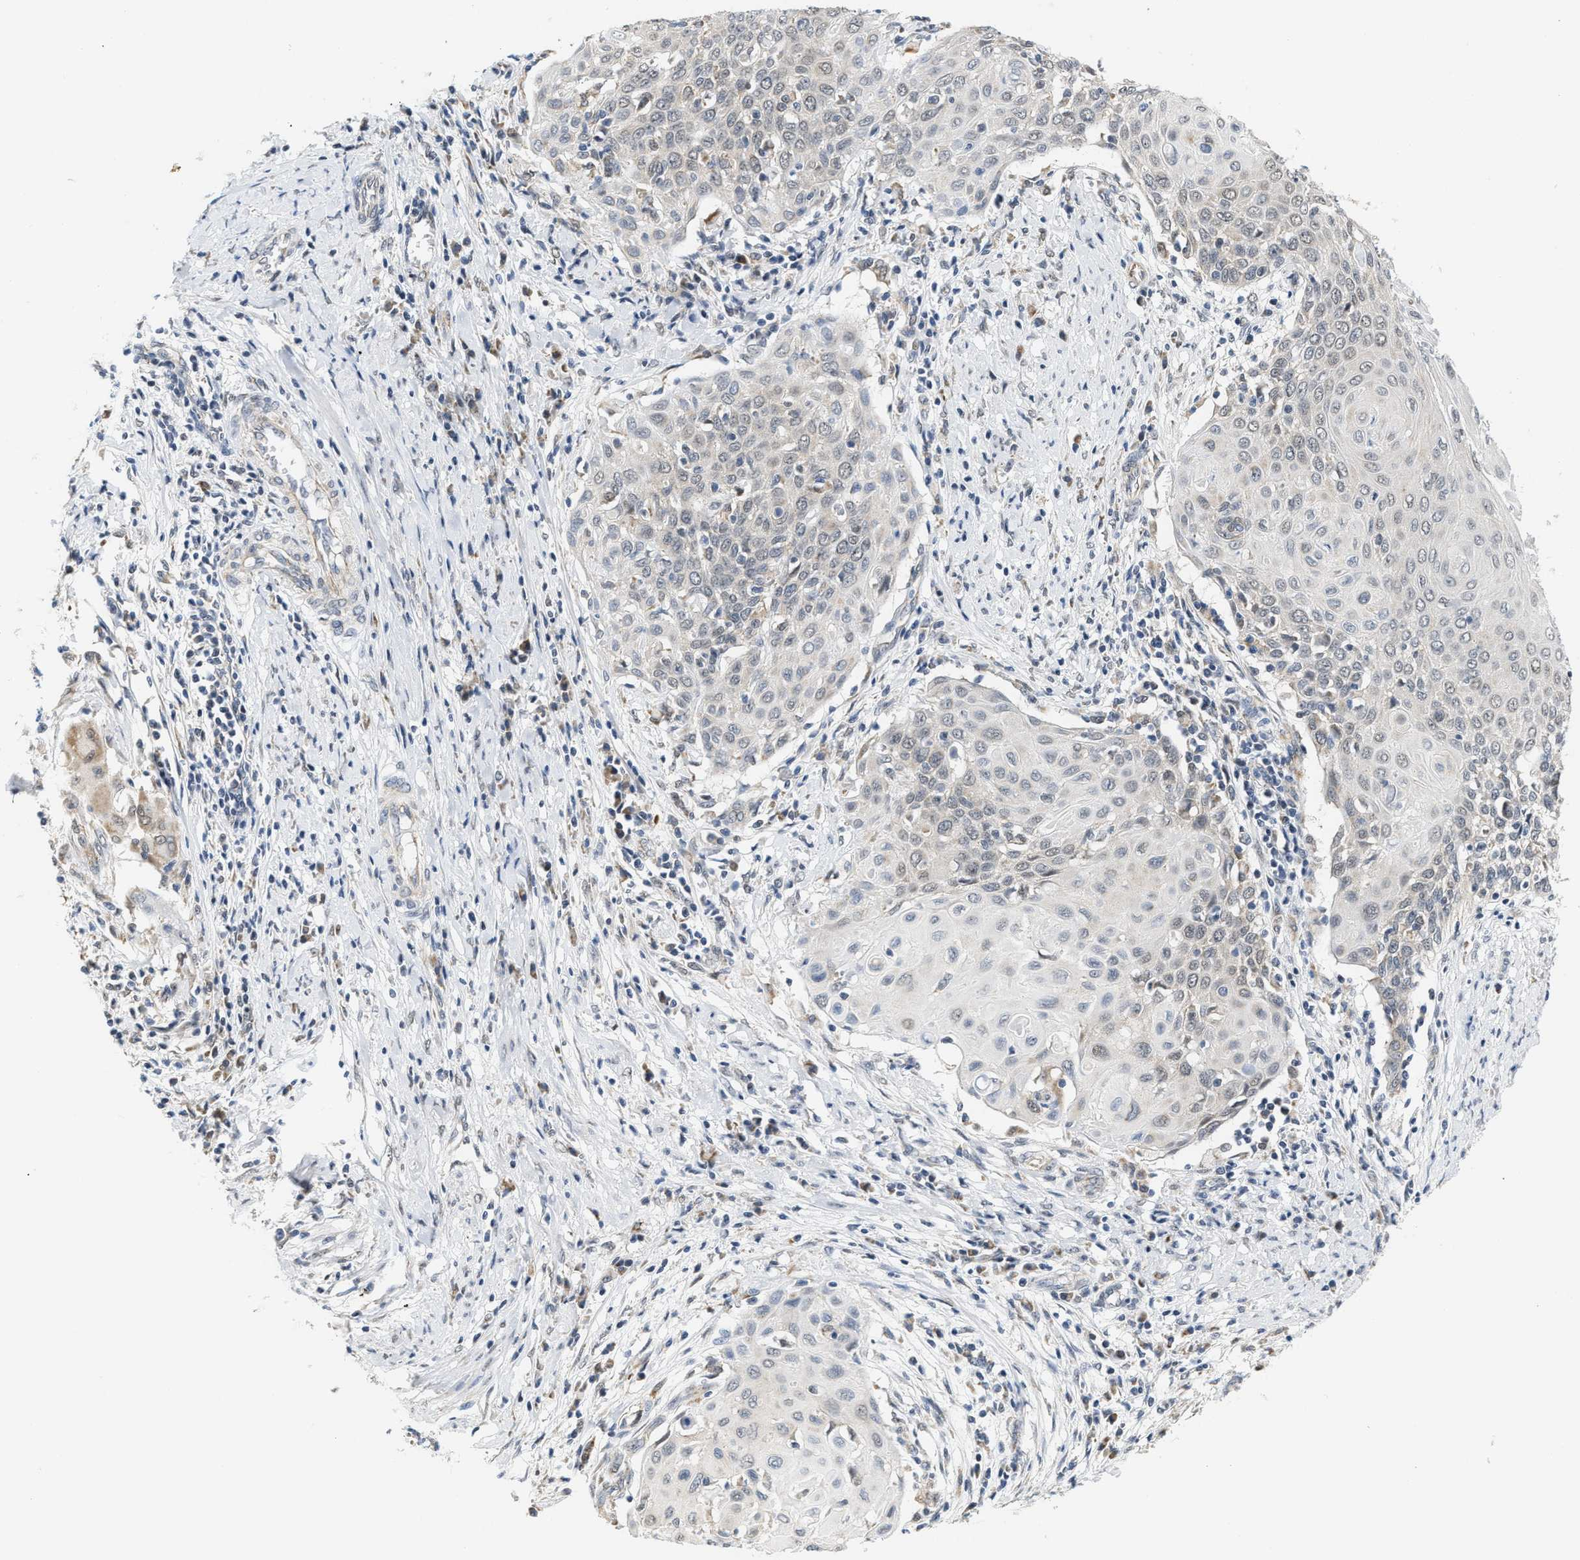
{"staining": {"intensity": "weak", "quantity": "<25%", "location": "cytoplasmic/membranous"}, "tissue": "cervical cancer", "cell_type": "Tumor cells", "image_type": "cancer", "snomed": [{"axis": "morphology", "description": "Squamous cell carcinoma, NOS"}, {"axis": "topography", "description": "Cervix"}], "caption": "High power microscopy micrograph of an IHC histopathology image of cervical cancer, revealing no significant positivity in tumor cells. Nuclei are stained in blue.", "gene": "GIGYF1", "patient": {"sex": "female", "age": 39}}